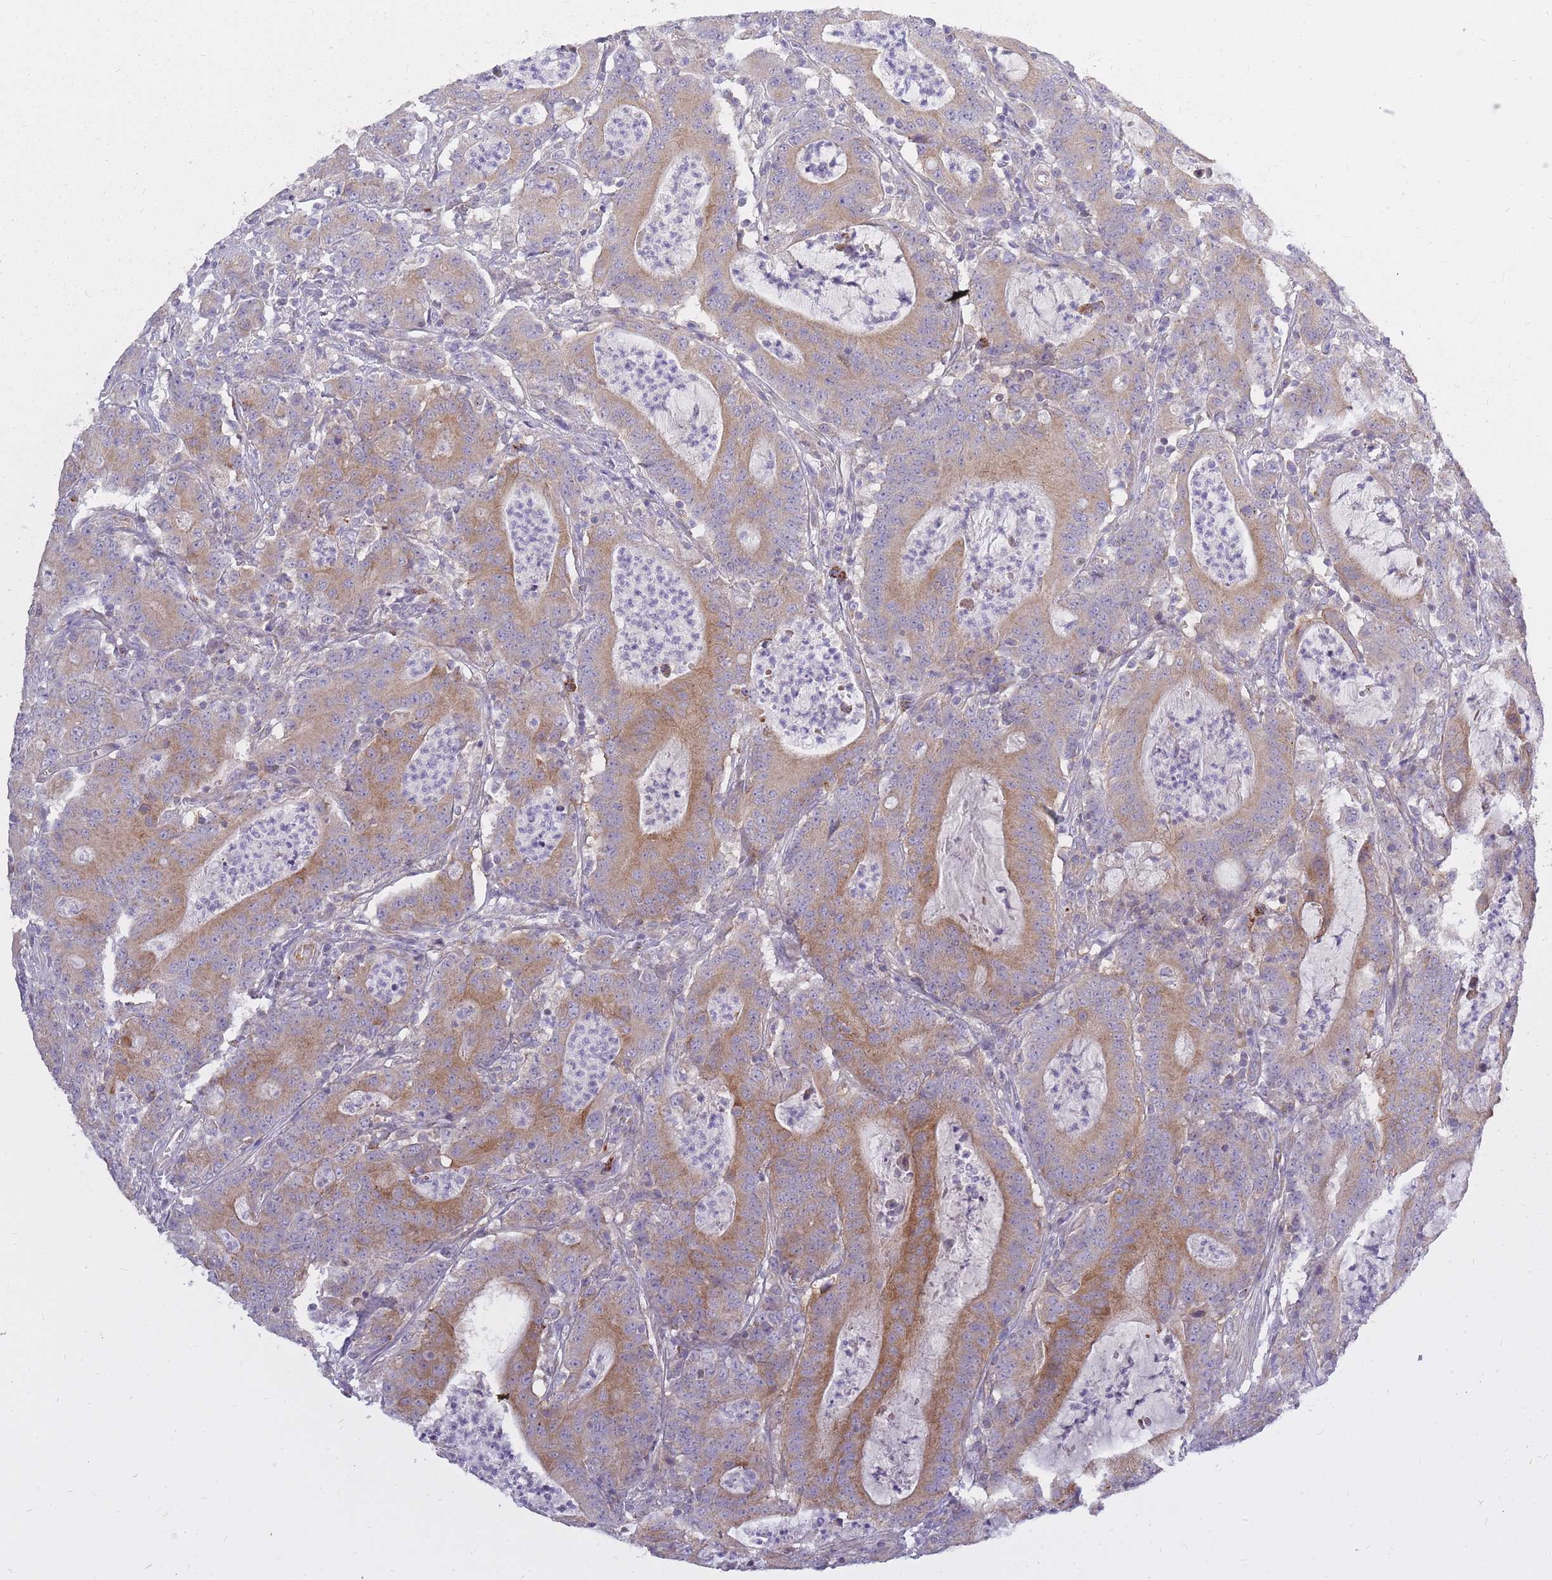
{"staining": {"intensity": "moderate", "quantity": ">75%", "location": "cytoplasmic/membranous"}, "tissue": "colorectal cancer", "cell_type": "Tumor cells", "image_type": "cancer", "snomed": [{"axis": "morphology", "description": "Adenocarcinoma, NOS"}, {"axis": "topography", "description": "Colon"}], "caption": "Brown immunohistochemical staining in human adenocarcinoma (colorectal) exhibits moderate cytoplasmic/membranous staining in approximately >75% of tumor cells.", "gene": "ALKBH4", "patient": {"sex": "male", "age": 83}}